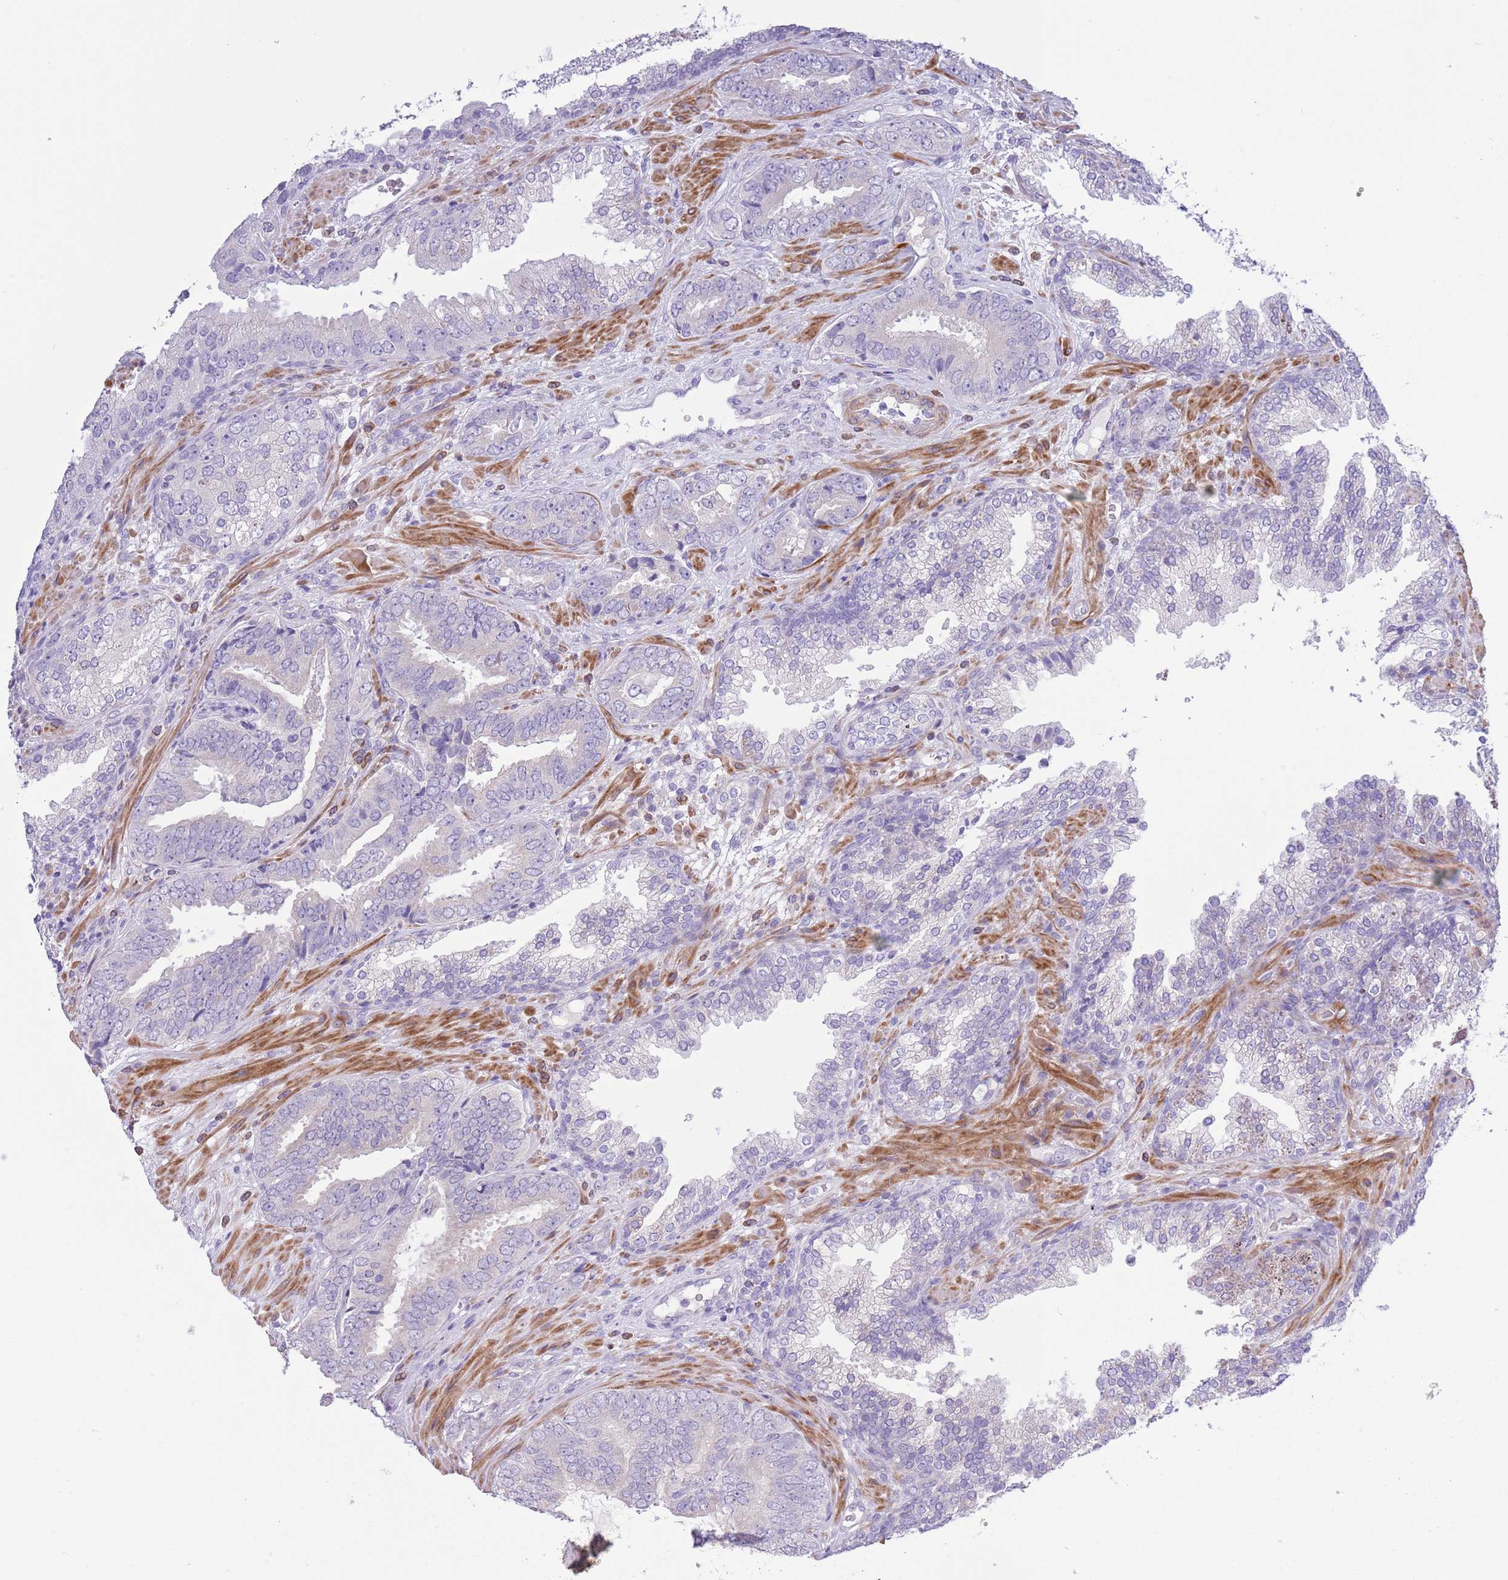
{"staining": {"intensity": "negative", "quantity": "none", "location": "none"}, "tissue": "prostate cancer", "cell_type": "Tumor cells", "image_type": "cancer", "snomed": [{"axis": "morphology", "description": "Adenocarcinoma, High grade"}, {"axis": "topography", "description": "Prostate"}], "caption": "IHC of human prostate high-grade adenocarcinoma reveals no staining in tumor cells. (DAB (3,3'-diaminobenzidine) IHC visualized using brightfield microscopy, high magnification).", "gene": "OR6M1", "patient": {"sex": "male", "age": 71}}